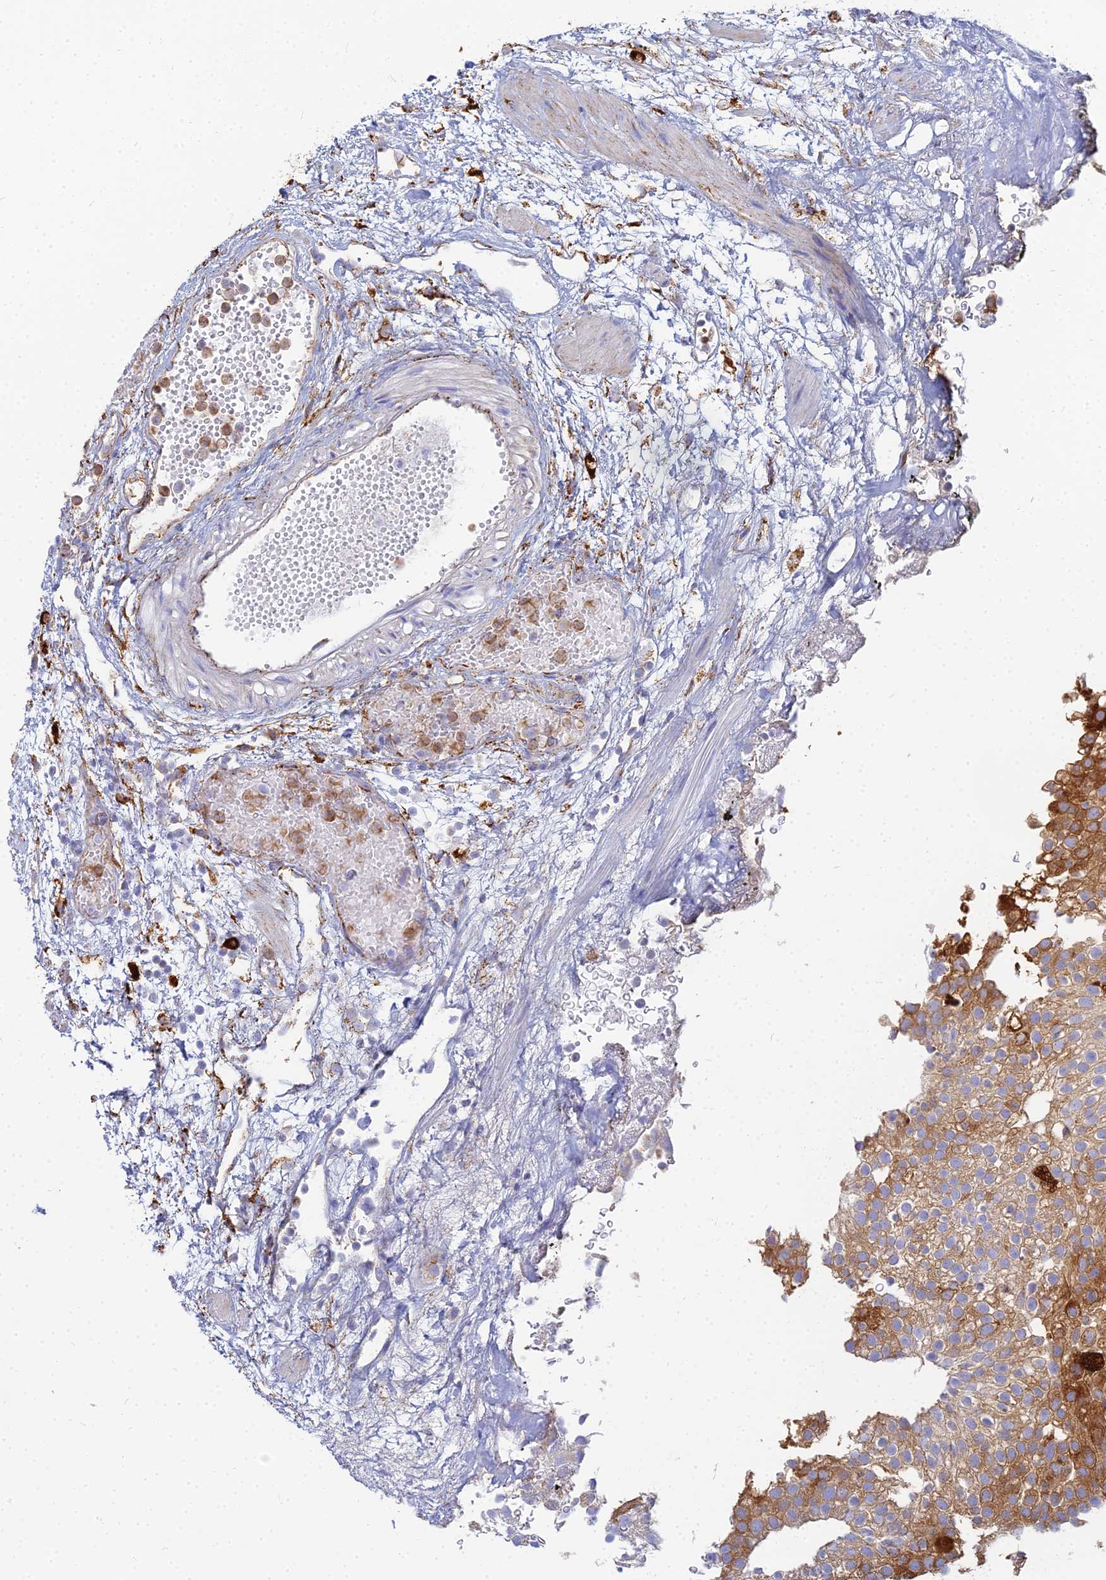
{"staining": {"intensity": "strong", "quantity": ">75%", "location": "cytoplasmic/membranous"}, "tissue": "urothelial cancer", "cell_type": "Tumor cells", "image_type": "cancer", "snomed": [{"axis": "morphology", "description": "Urothelial carcinoma, Low grade"}, {"axis": "topography", "description": "Urinary bladder"}], "caption": "A brown stain shows strong cytoplasmic/membranous staining of a protein in urothelial cancer tumor cells.", "gene": "VAT1", "patient": {"sex": "male", "age": 78}}